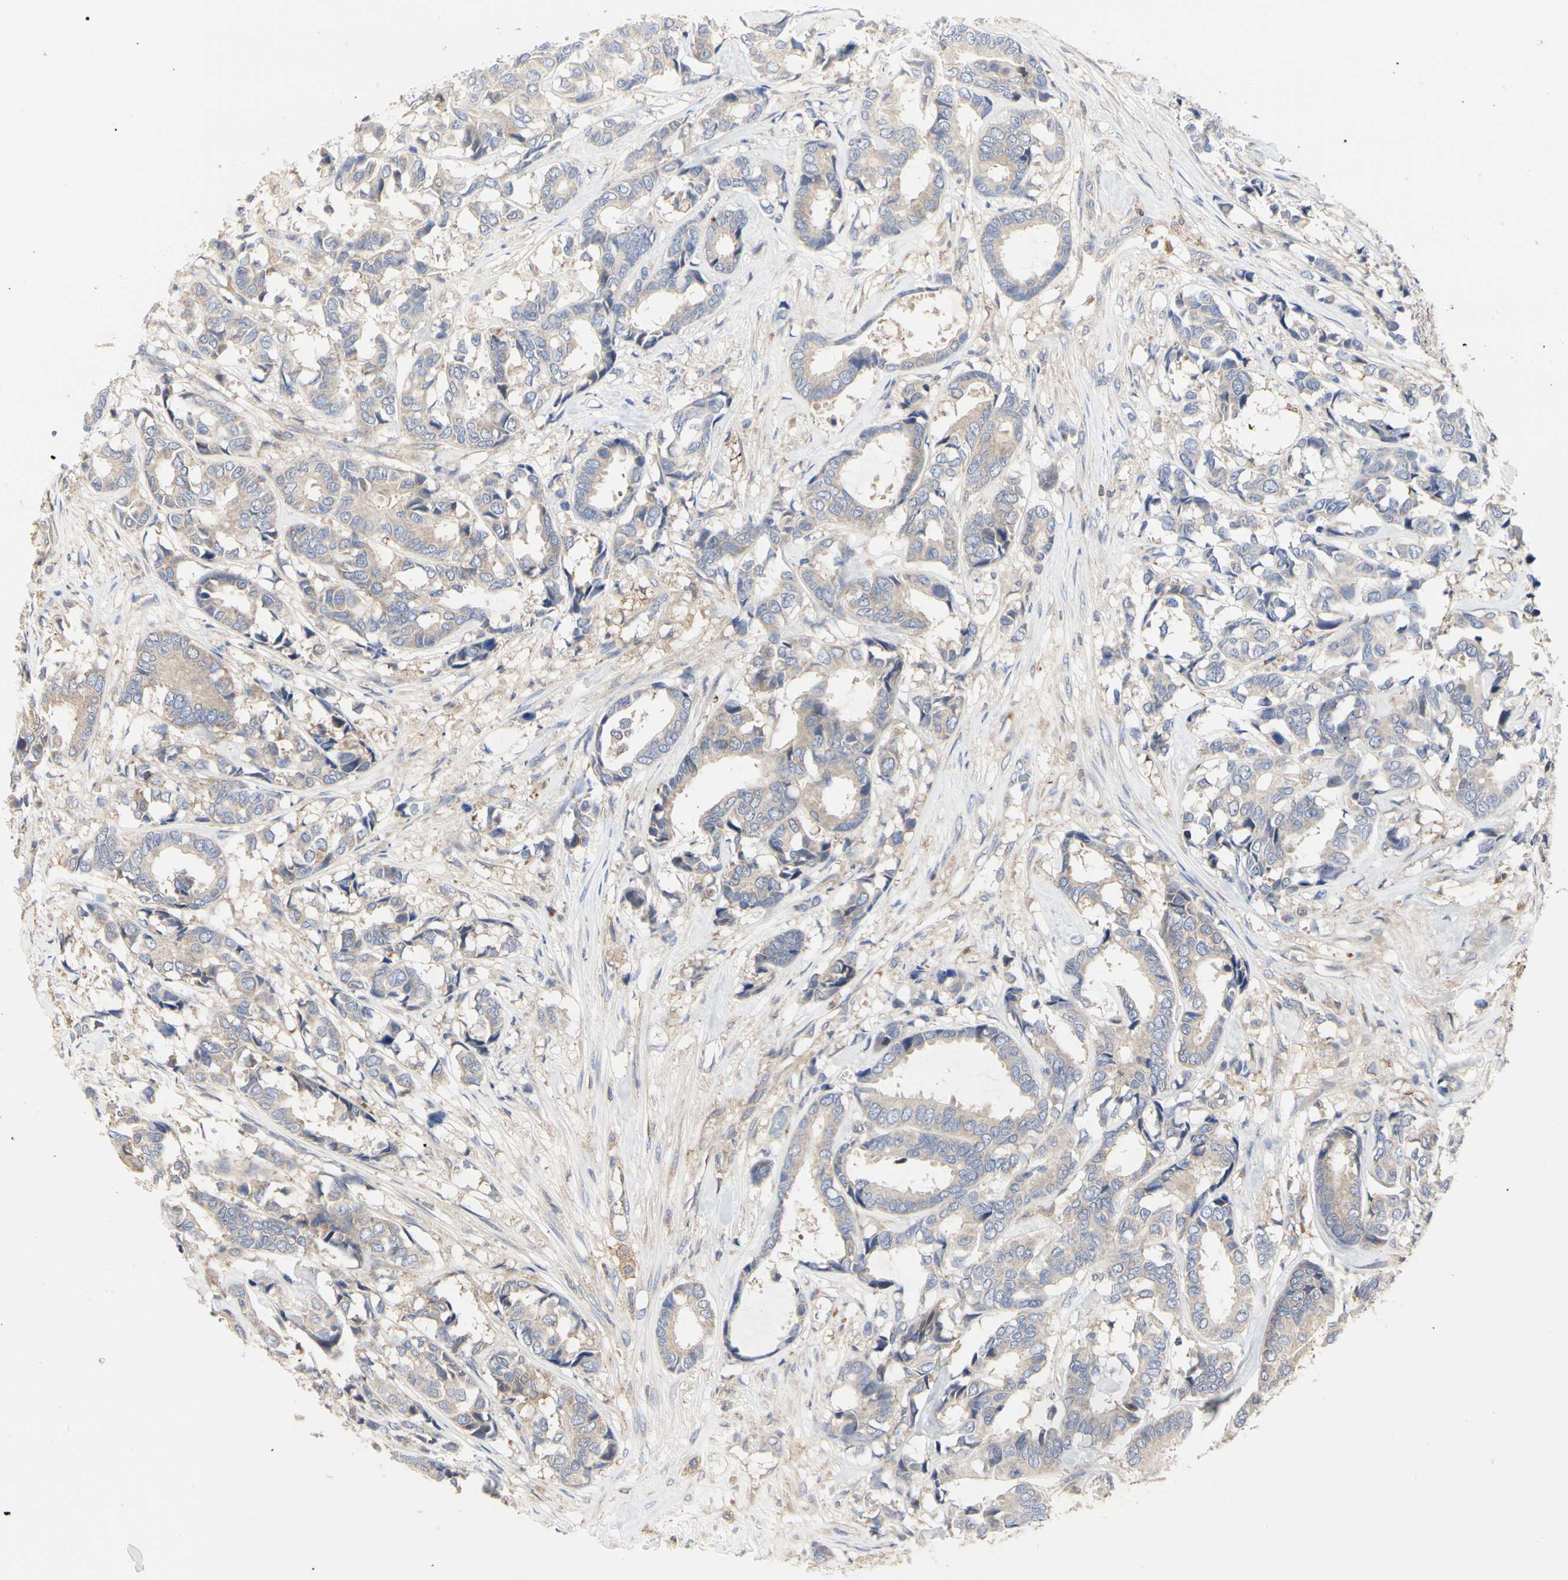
{"staining": {"intensity": "weak", "quantity": "25%-75%", "location": "cytoplasmic/membranous"}, "tissue": "breast cancer", "cell_type": "Tumor cells", "image_type": "cancer", "snomed": [{"axis": "morphology", "description": "Duct carcinoma"}, {"axis": "topography", "description": "Breast"}], "caption": "Breast cancer stained with immunohistochemistry displays weak cytoplasmic/membranous expression in about 25%-75% of tumor cells.", "gene": "C3orf52", "patient": {"sex": "female", "age": 87}}